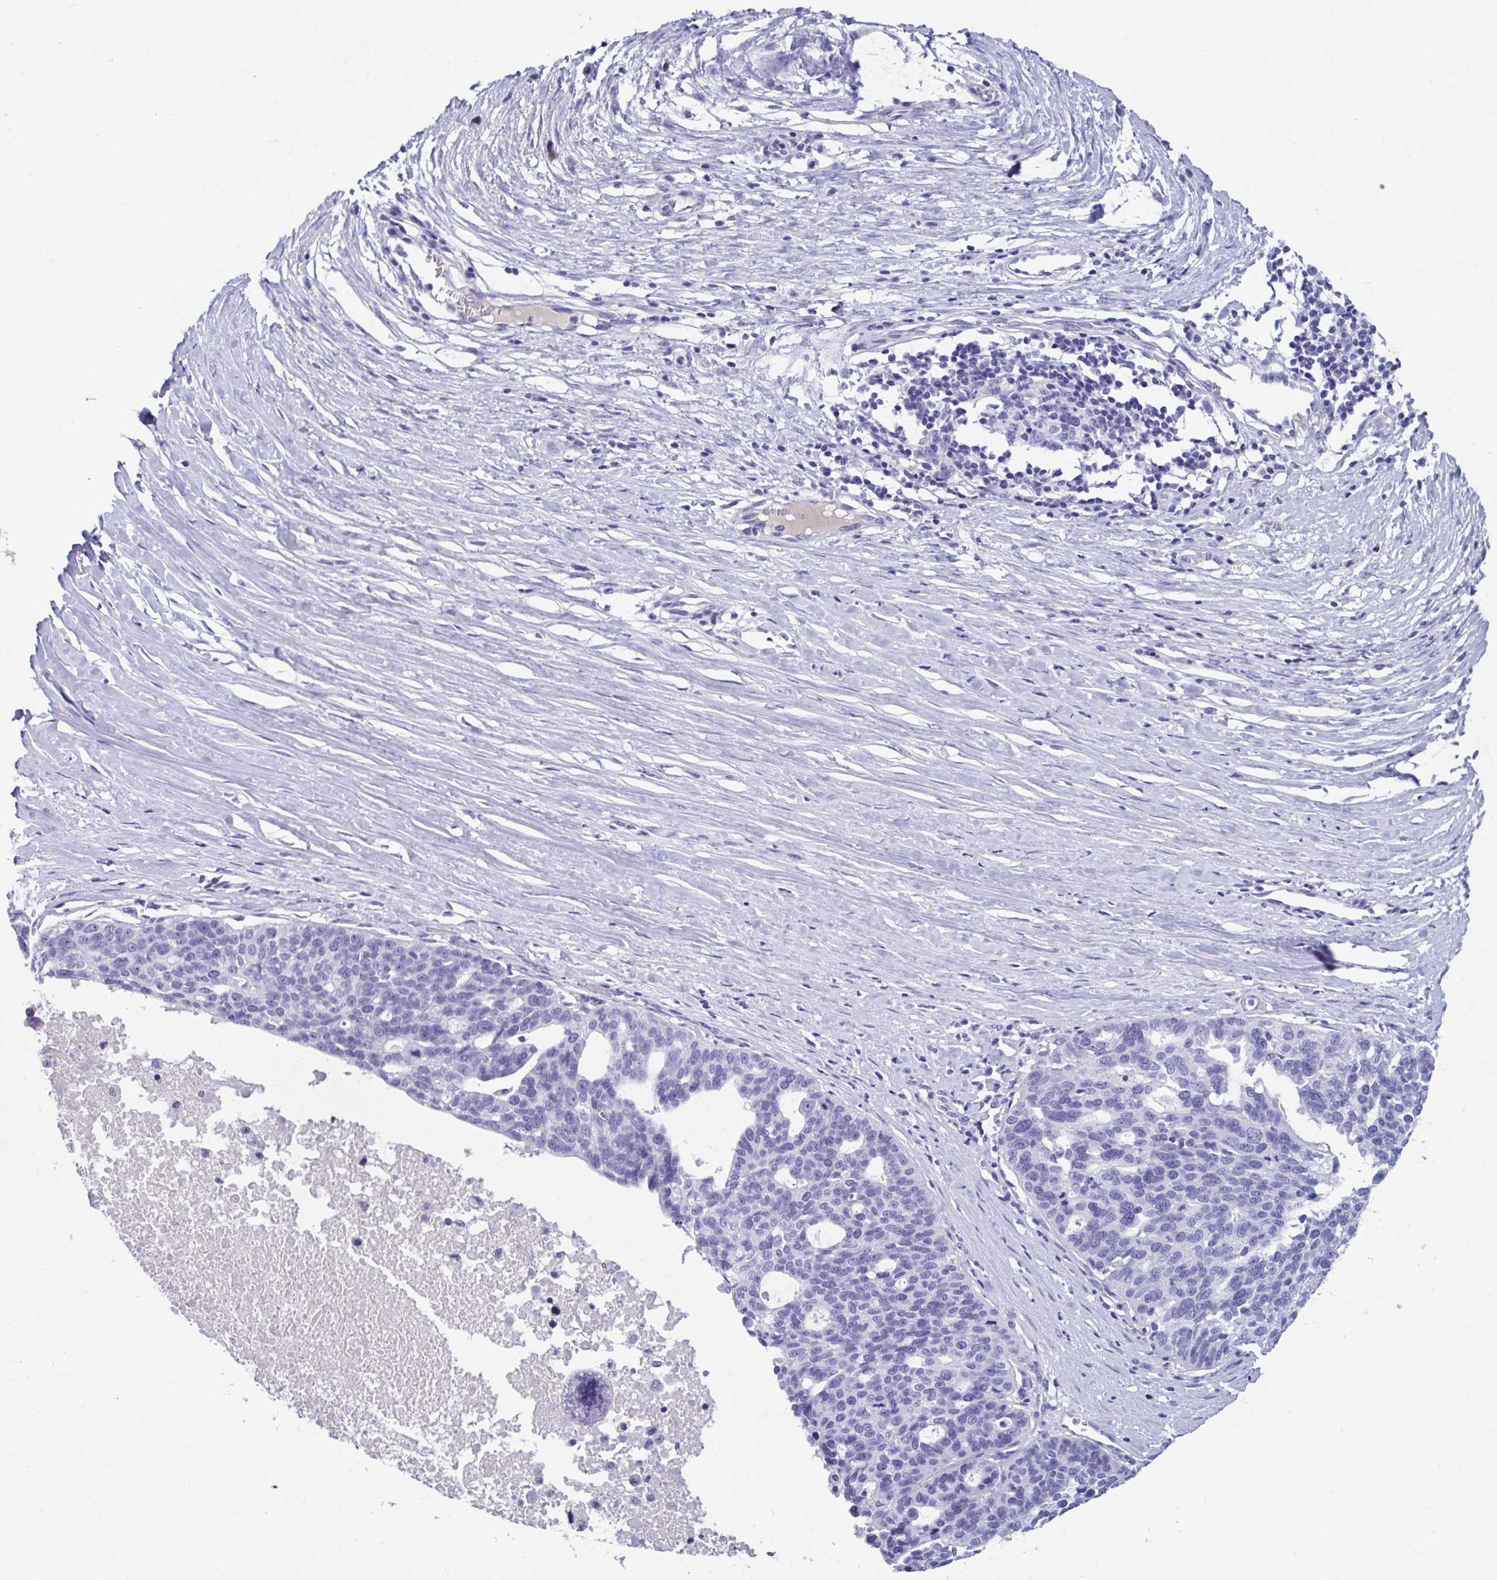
{"staining": {"intensity": "negative", "quantity": "none", "location": "none"}, "tissue": "ovarian cancer", "cell_type": "Tumor cells", "image_type": "cancer", "snomed": [{"axis": "morphology", "description": "Cystadenocarcinoma, serous, NOS"}, {"axis": "topography", "description": "Ovary"}], "caption": "The histopathology image displays no staining of tumor cells in ovarian serous cystadenocarcinoma.", "gene": "USP35", "patient": {"sex": "female", "age": 59}}